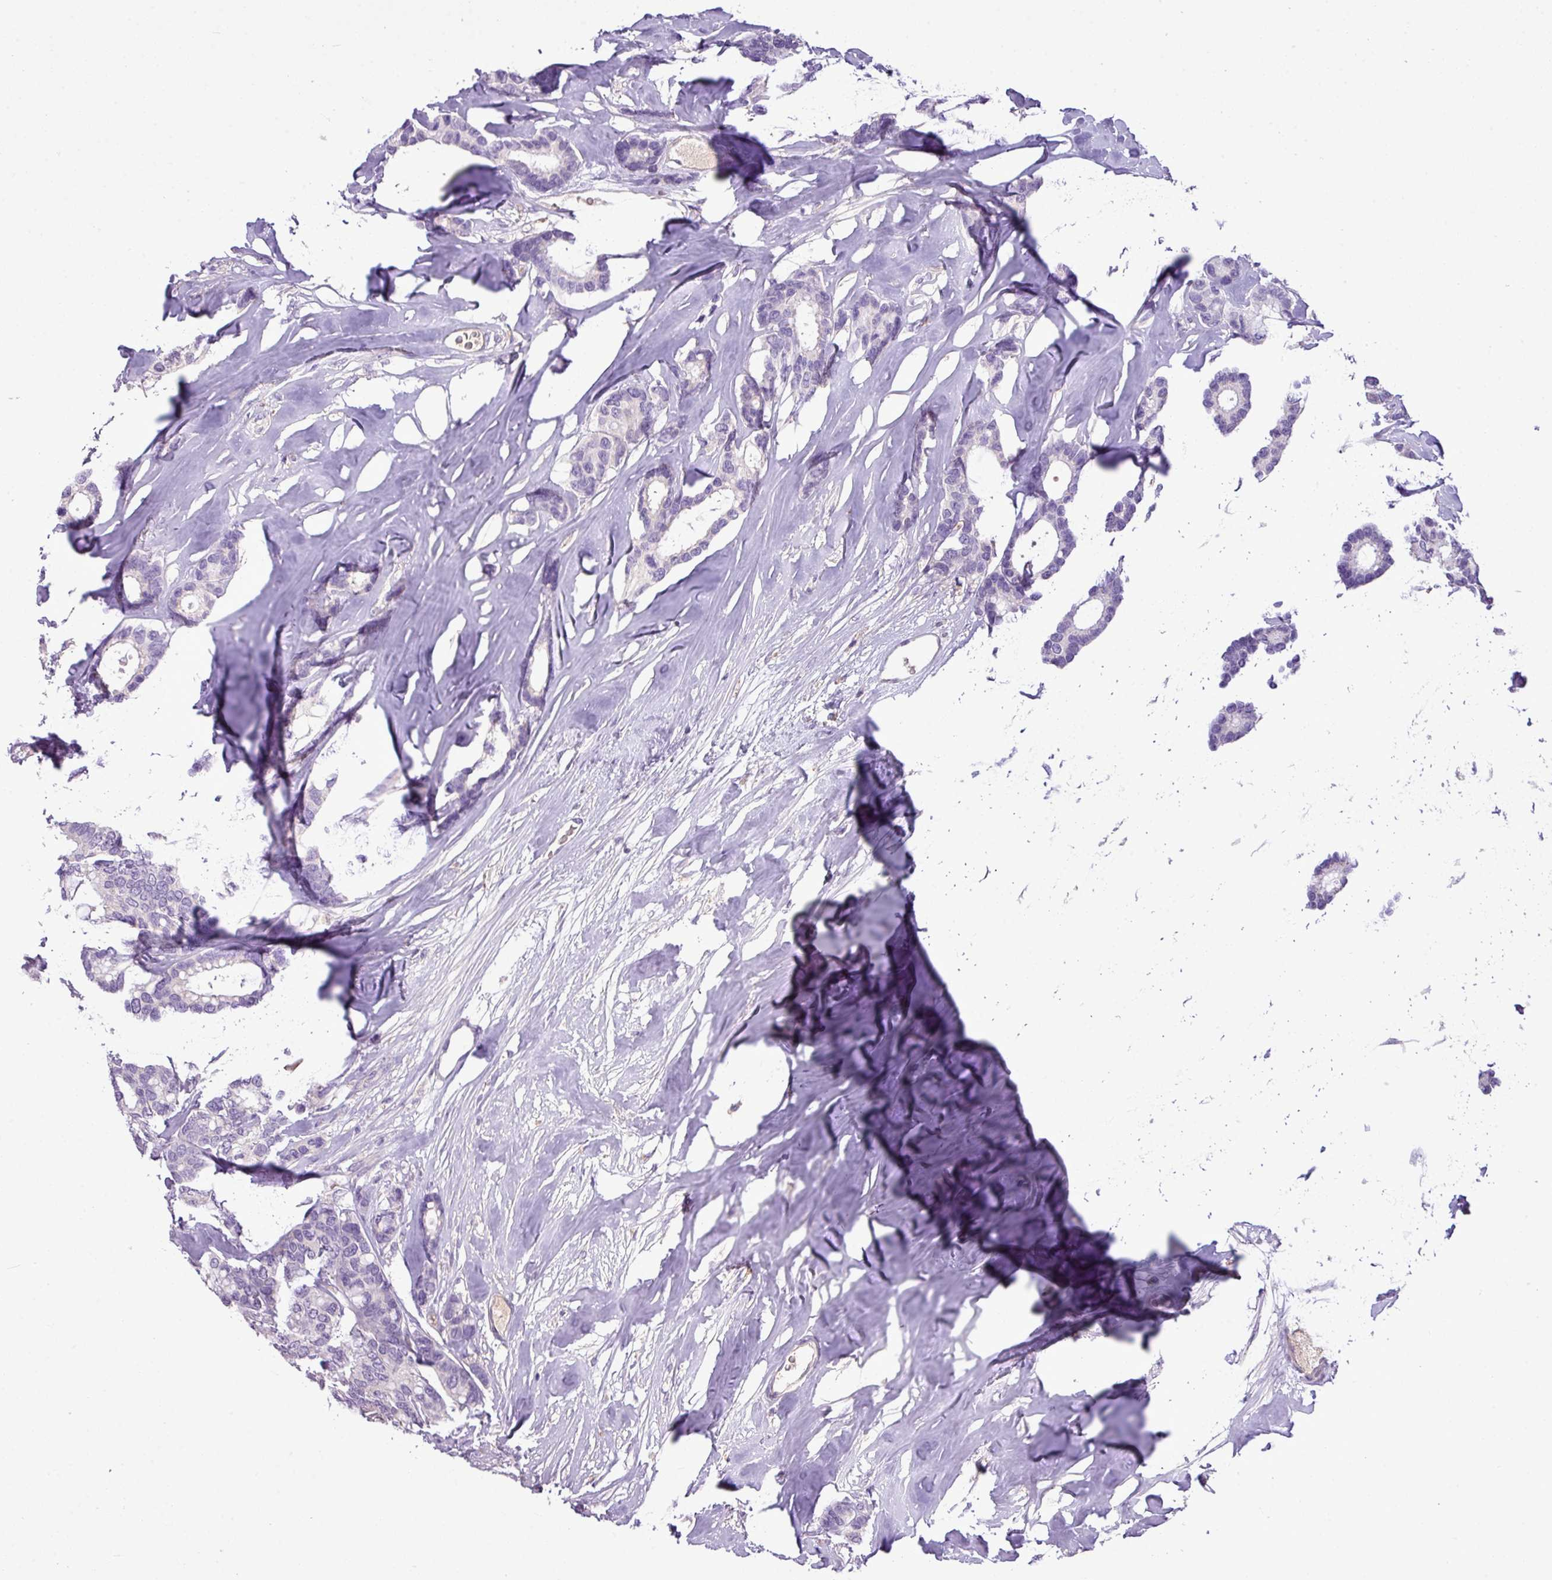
{"staining": {"intensity": "negative", "quantity": "none", "location": "none"}, "tissue": "breast cancer", "cell_type": "Tumor cells", "image_type": "cancer", "snomed": [{"axis": "morphology", "description": "Duct carcinoma"}, {"axis": "topography", "description": "Breast"}], "caption": "This is a micrograph of IHC staining of intraductal carcinoma (breast), which shows no expression in tumor cells.", "gene": "IL17A", "patient": {"sex": "female", "age": 87}}